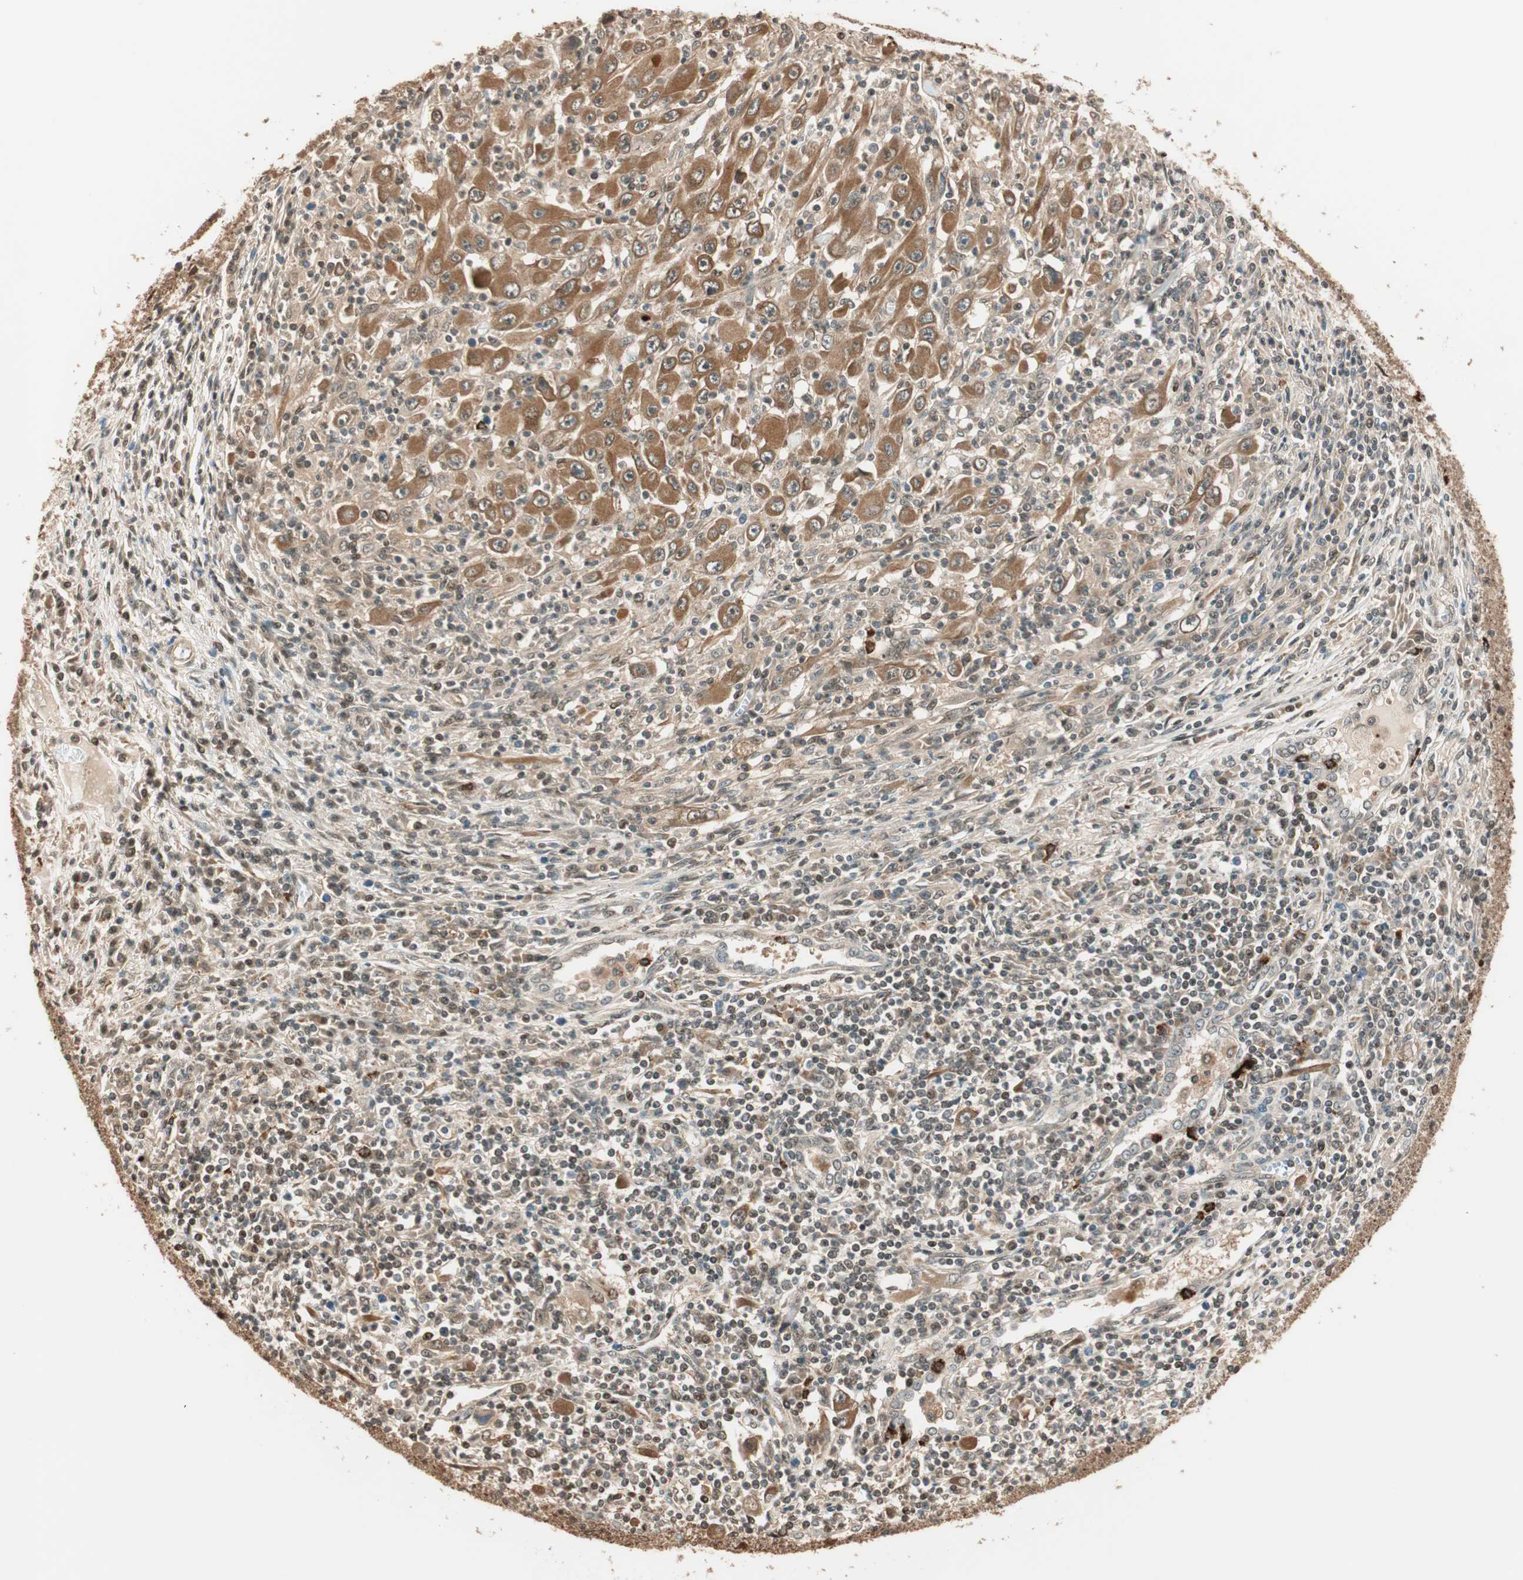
{"staining": {"intensity": "moderate", "quantity": ">75%", "location": "cytoplasmic/membranous"}, "tissue": "melanoma", "cell_type": "Tumor cells", "image_type": "cancer", "snomed": [{"axis": "morphology", "description": "Malignant melanoma, Metastatic site"}, {"axis": "topography", "description": "Skin"}], "caption": "Moderate cytoplasmic/membranous positivity is seen in approximately >75% of tumor cells in malignant melanoma (metastatic site).", "gene": "ZNF443", "patient": {"sex": "female", "age": 56}}